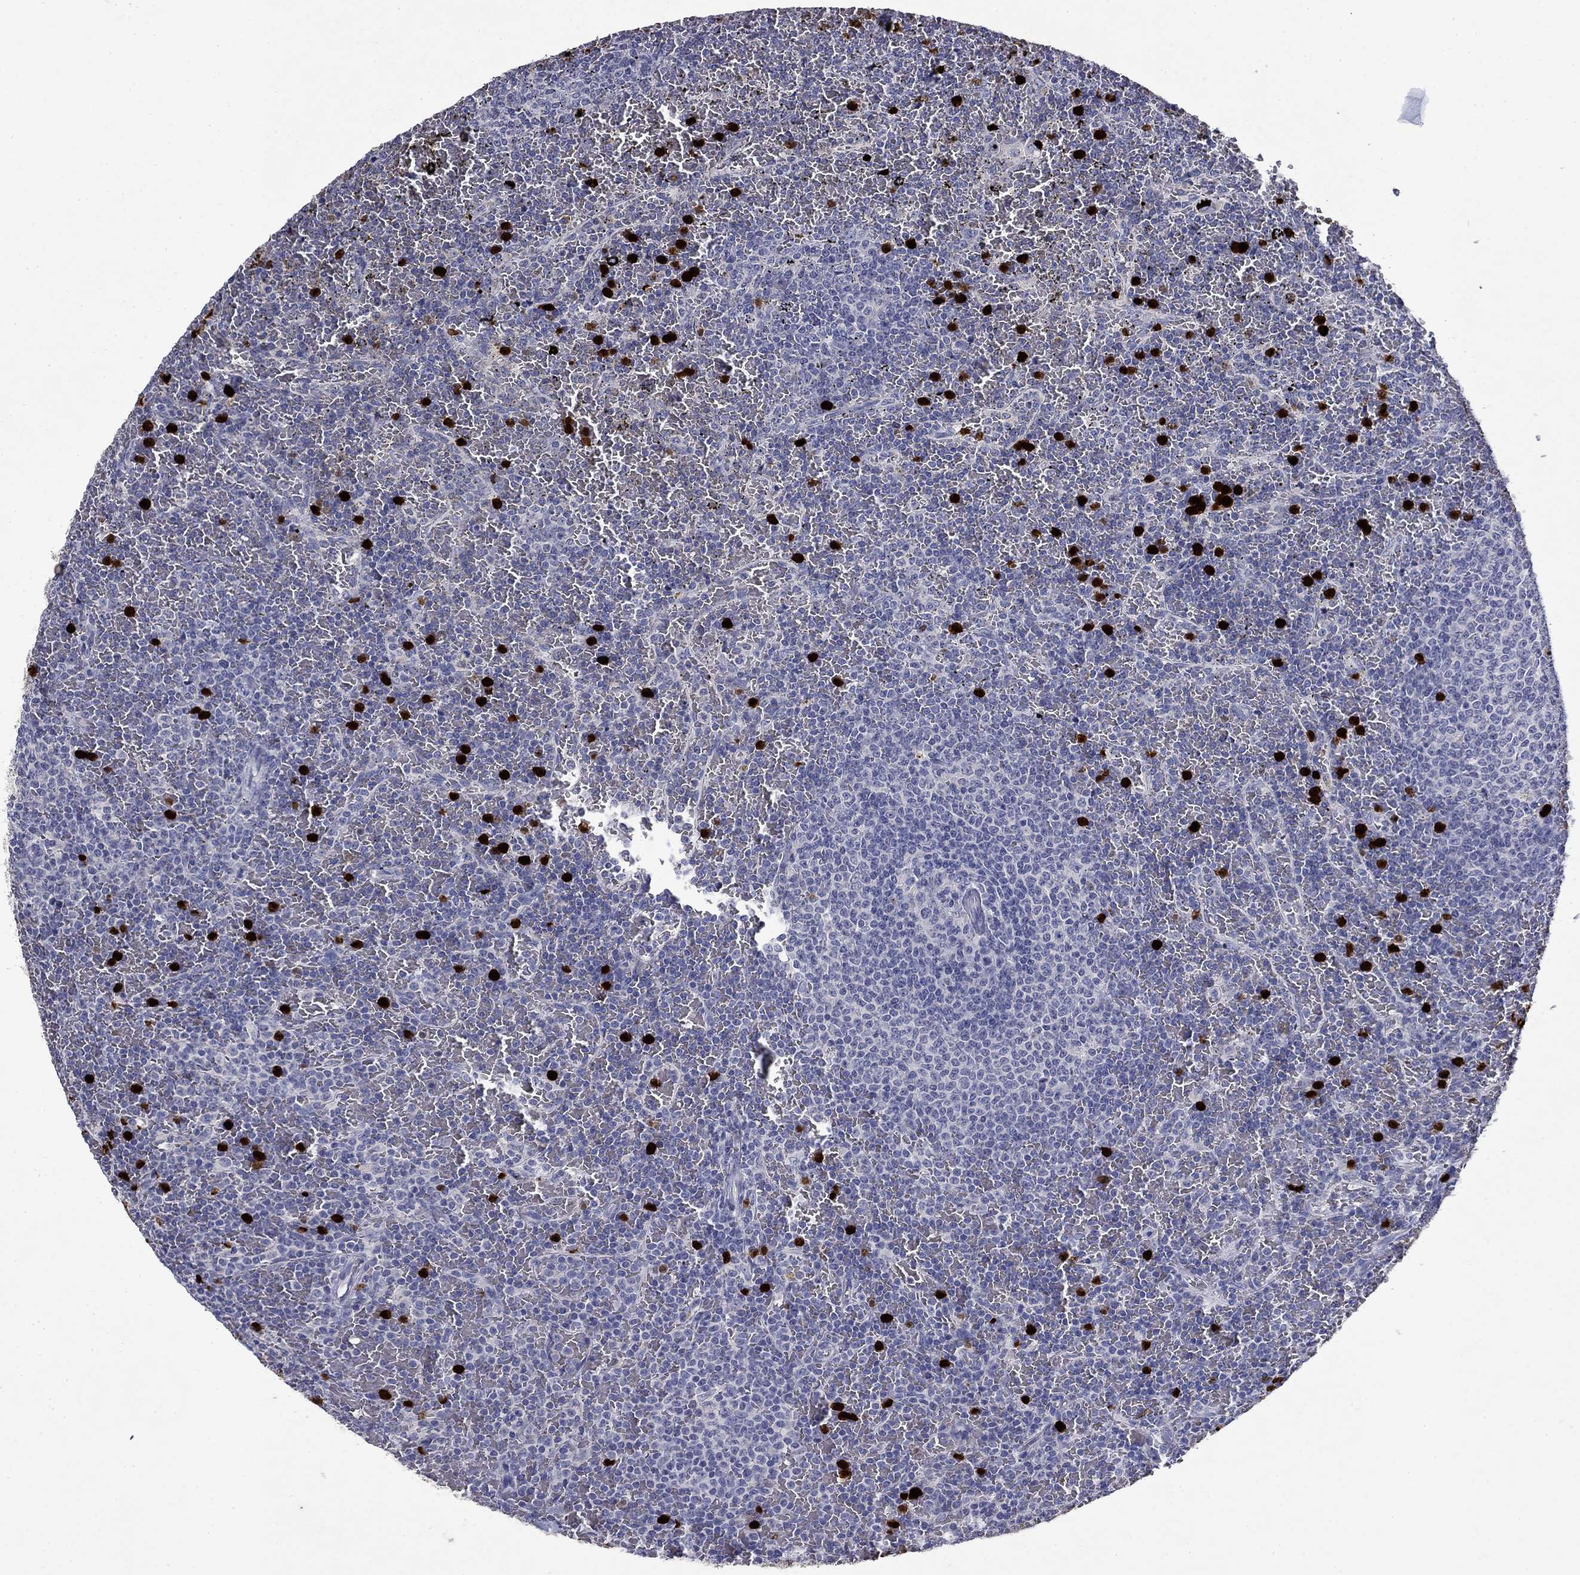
{"staining": {"intensity": "negative", "quantity": "none", "location": "none"}, "tissue": "lymphoma", "cell_type": "Tumor cells", "image_type": "cancer", "snomed": [{"axis": "morphology", "description": "Malignant lymphoma, non-Hodgkin's type, Low grade"}, {"axis": "topography", "description": "Spleen"}], "caption": "Malignant lymphoma, non-Hodgkin's type (low-grade) was stained to show a protein in brown. There is no significant staining in tumor cells. Nuclei are stained in blue.", "gene": "IRF5", "patient": {"sex": "female", "age": 77}}